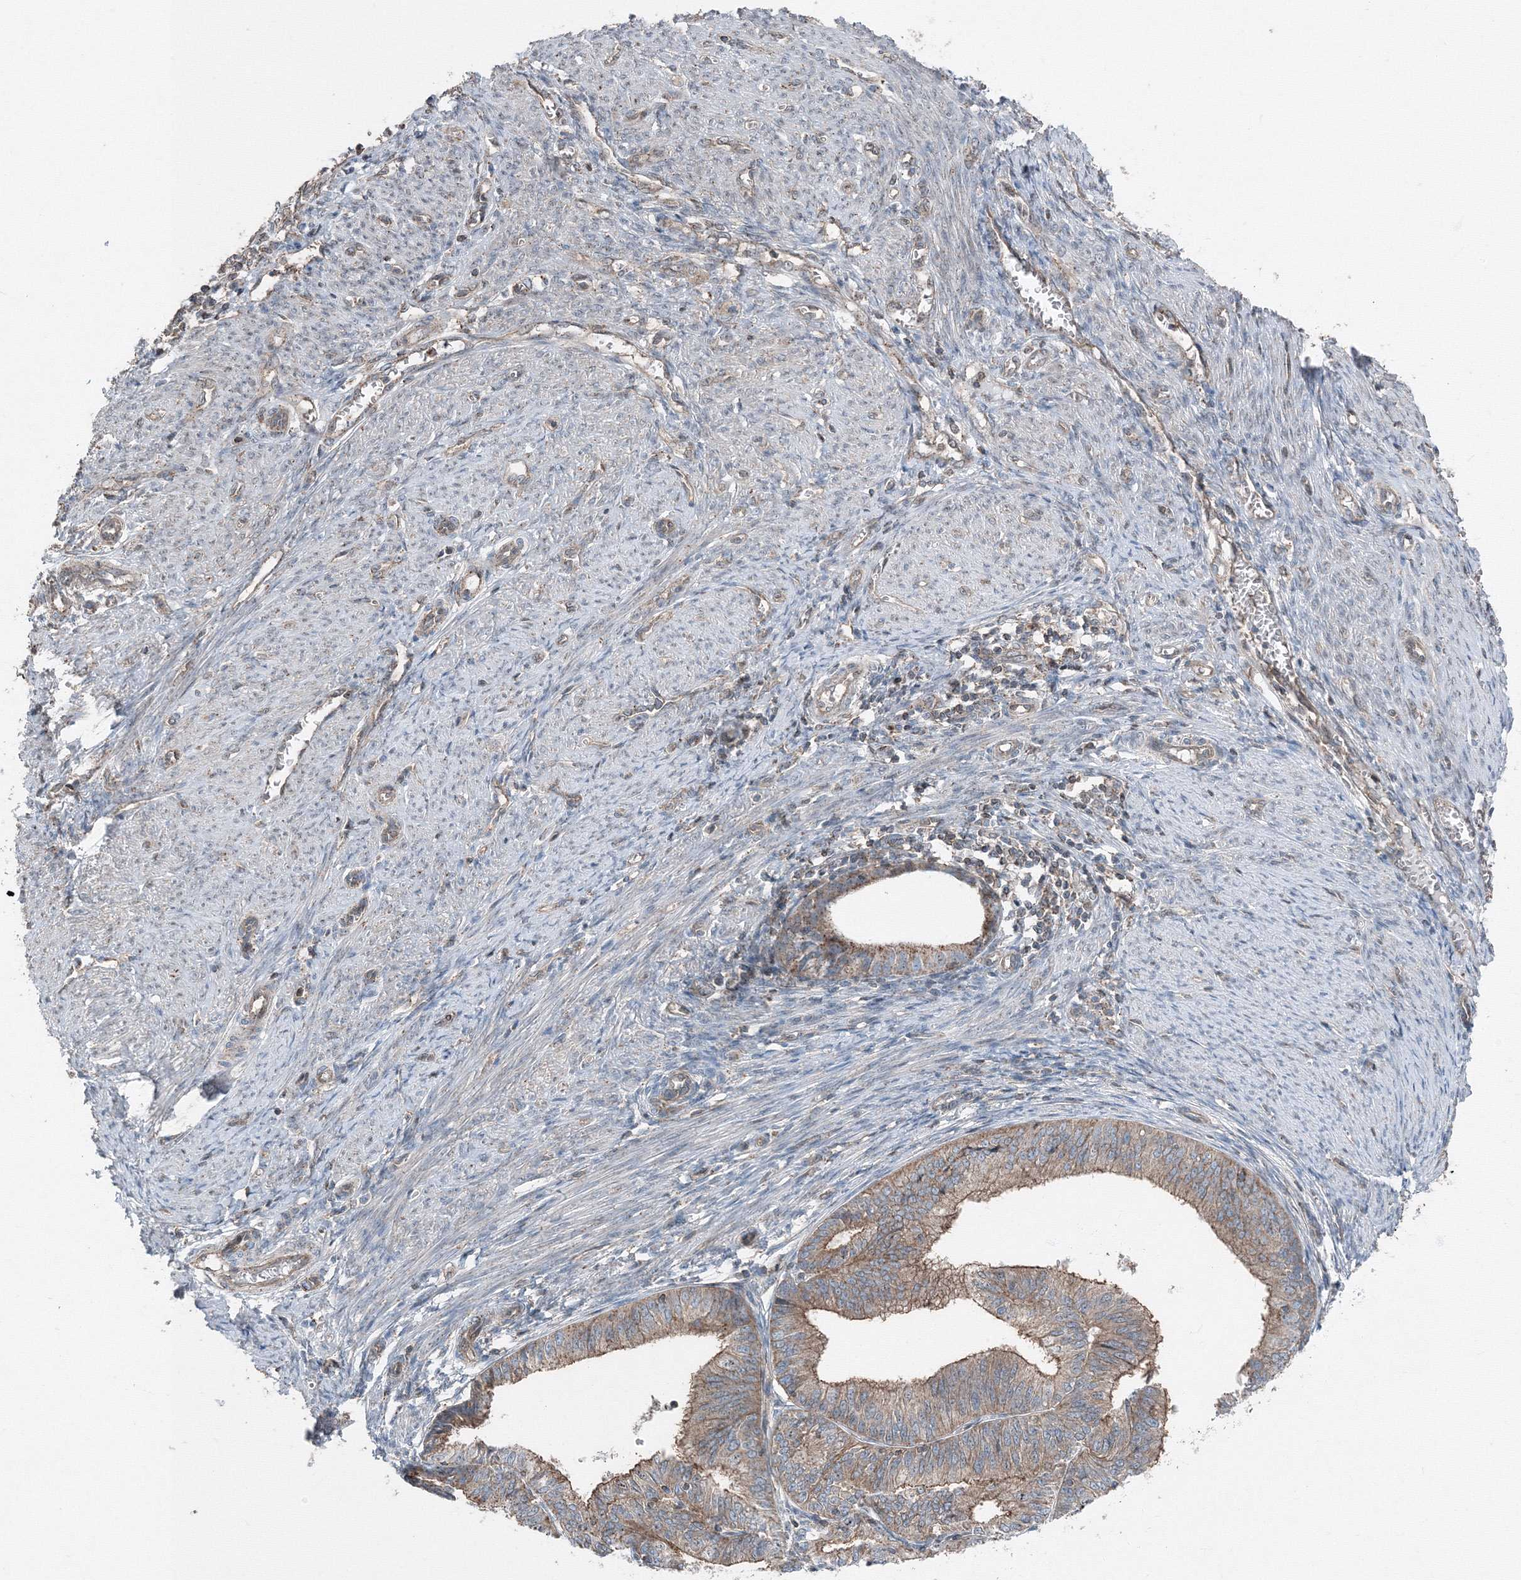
{"staining": {"intensity": "moderate", "quantity": ">75%", "location": "cytoplasmic/membranous"}, "tissue": "endometrial cancer", "cell_type": "Tumor cells", "image_type": "cancer", "snomed": [{"axis": "morphology", "description": "Adenocarcinoma, NOS"}, {"axis": "topography", "description": "Endometrium"}], "caption": "Immunohistochemistry micrograph of neoplastic tissue: adenocarcinoma (endometrial) stained using immunohistochemistry (IHC) shows medium levels of moderate protein expression localized specifically in the cytoplasmic/membranous of tumor cells, appearing as a cytoplasmic/membranous brown color.", "gene": "AASDH", "patient": {"sex": "female", "age": 51}}